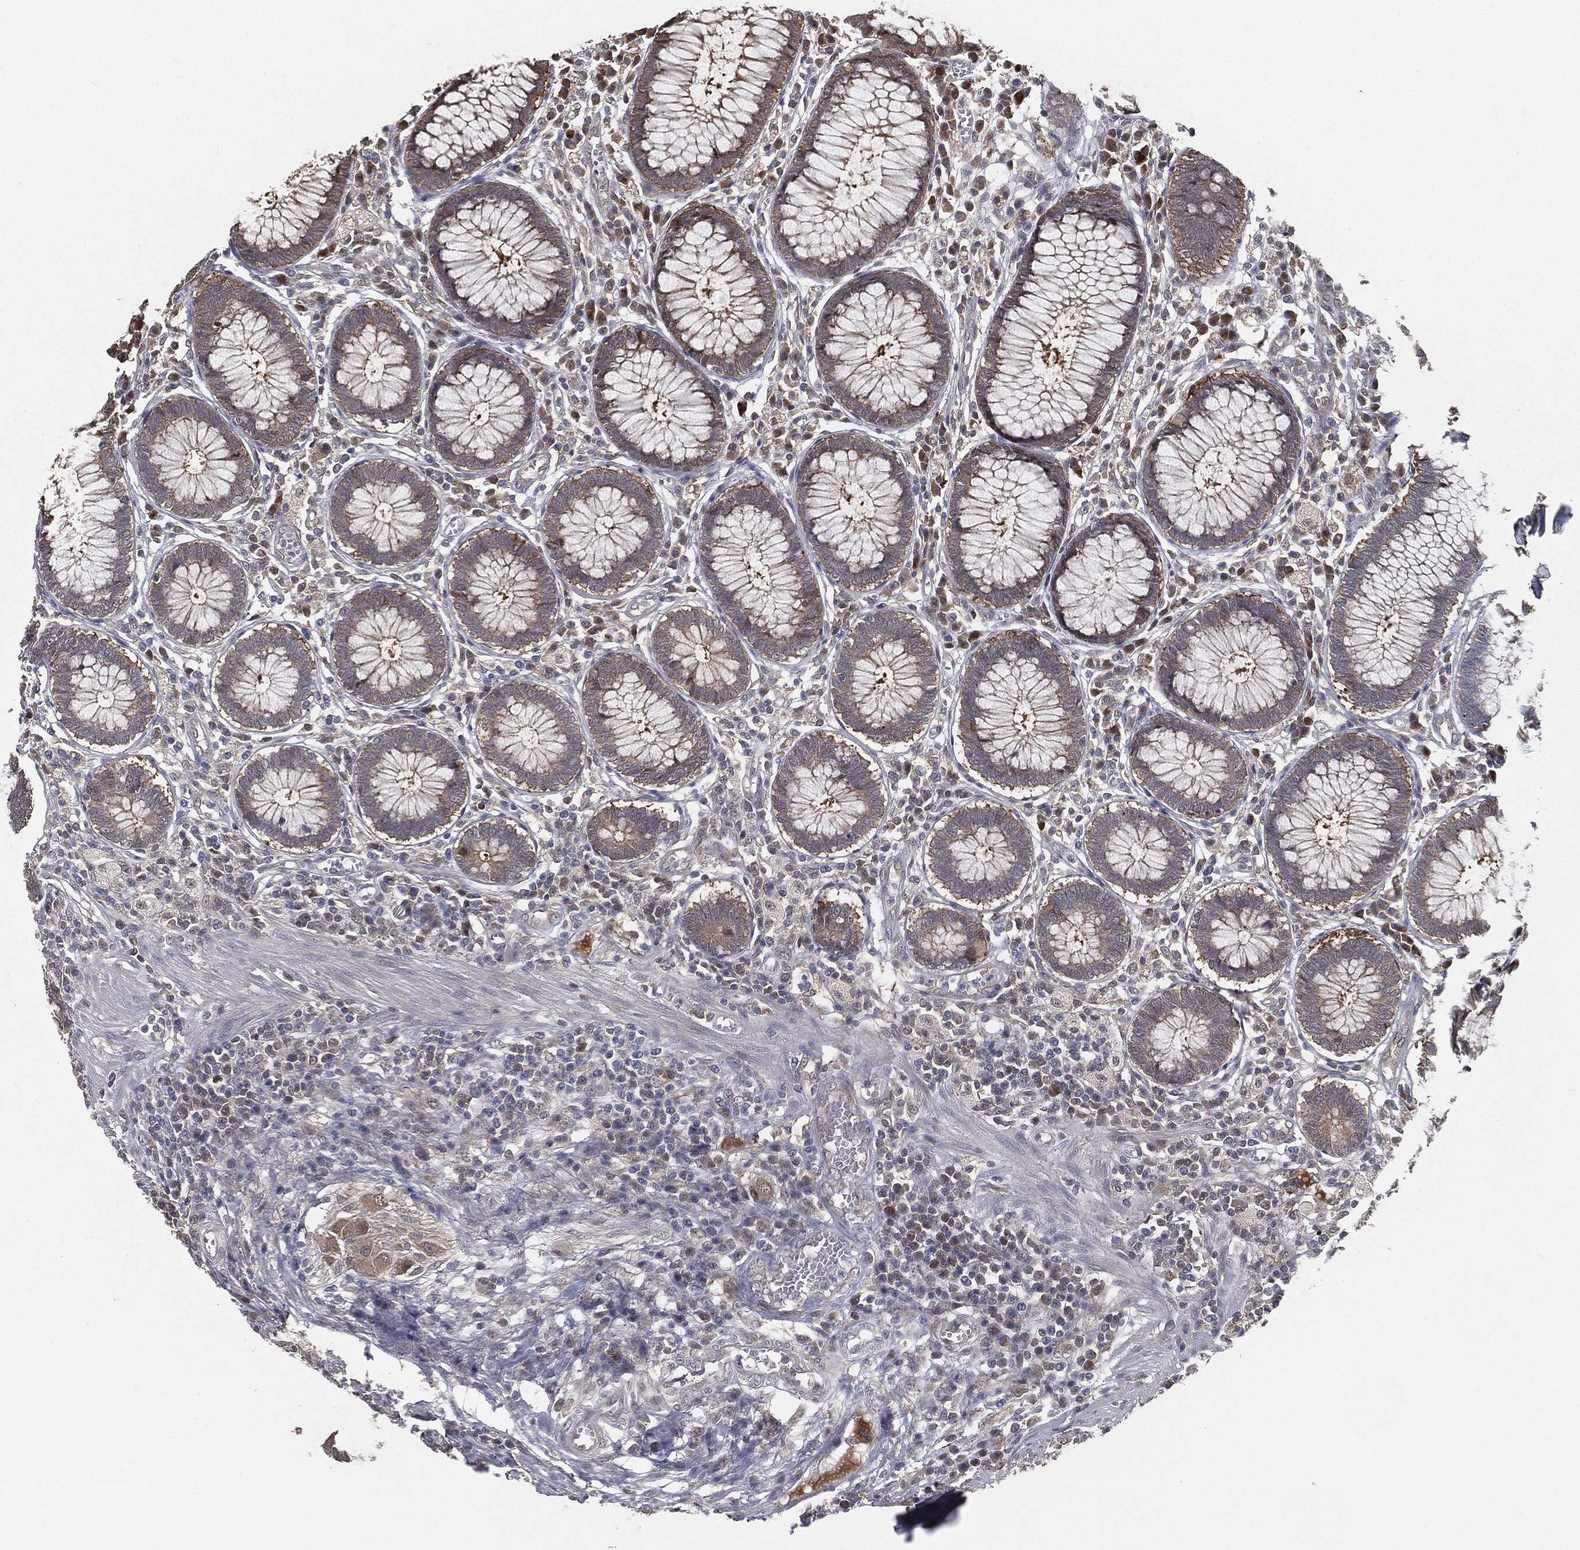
{"staining": {"intensity": "weak", "quantity": "<25%", "location": "nuclear"}, "tissue": "colon", "cell_type": "Endothelial cells", "image_type": "normal", "snomed": [{"axis": "morphology", "description": "Normal tissue, NOS"}, {"axis": "topography", "description": "Colon"}], "caption": "Immunohistochemical staining of benign human colon demonstrates no significant expression in endothelial cells.", "gene": "FBXO7", "patient": {"sex": "male", "age": 65}}